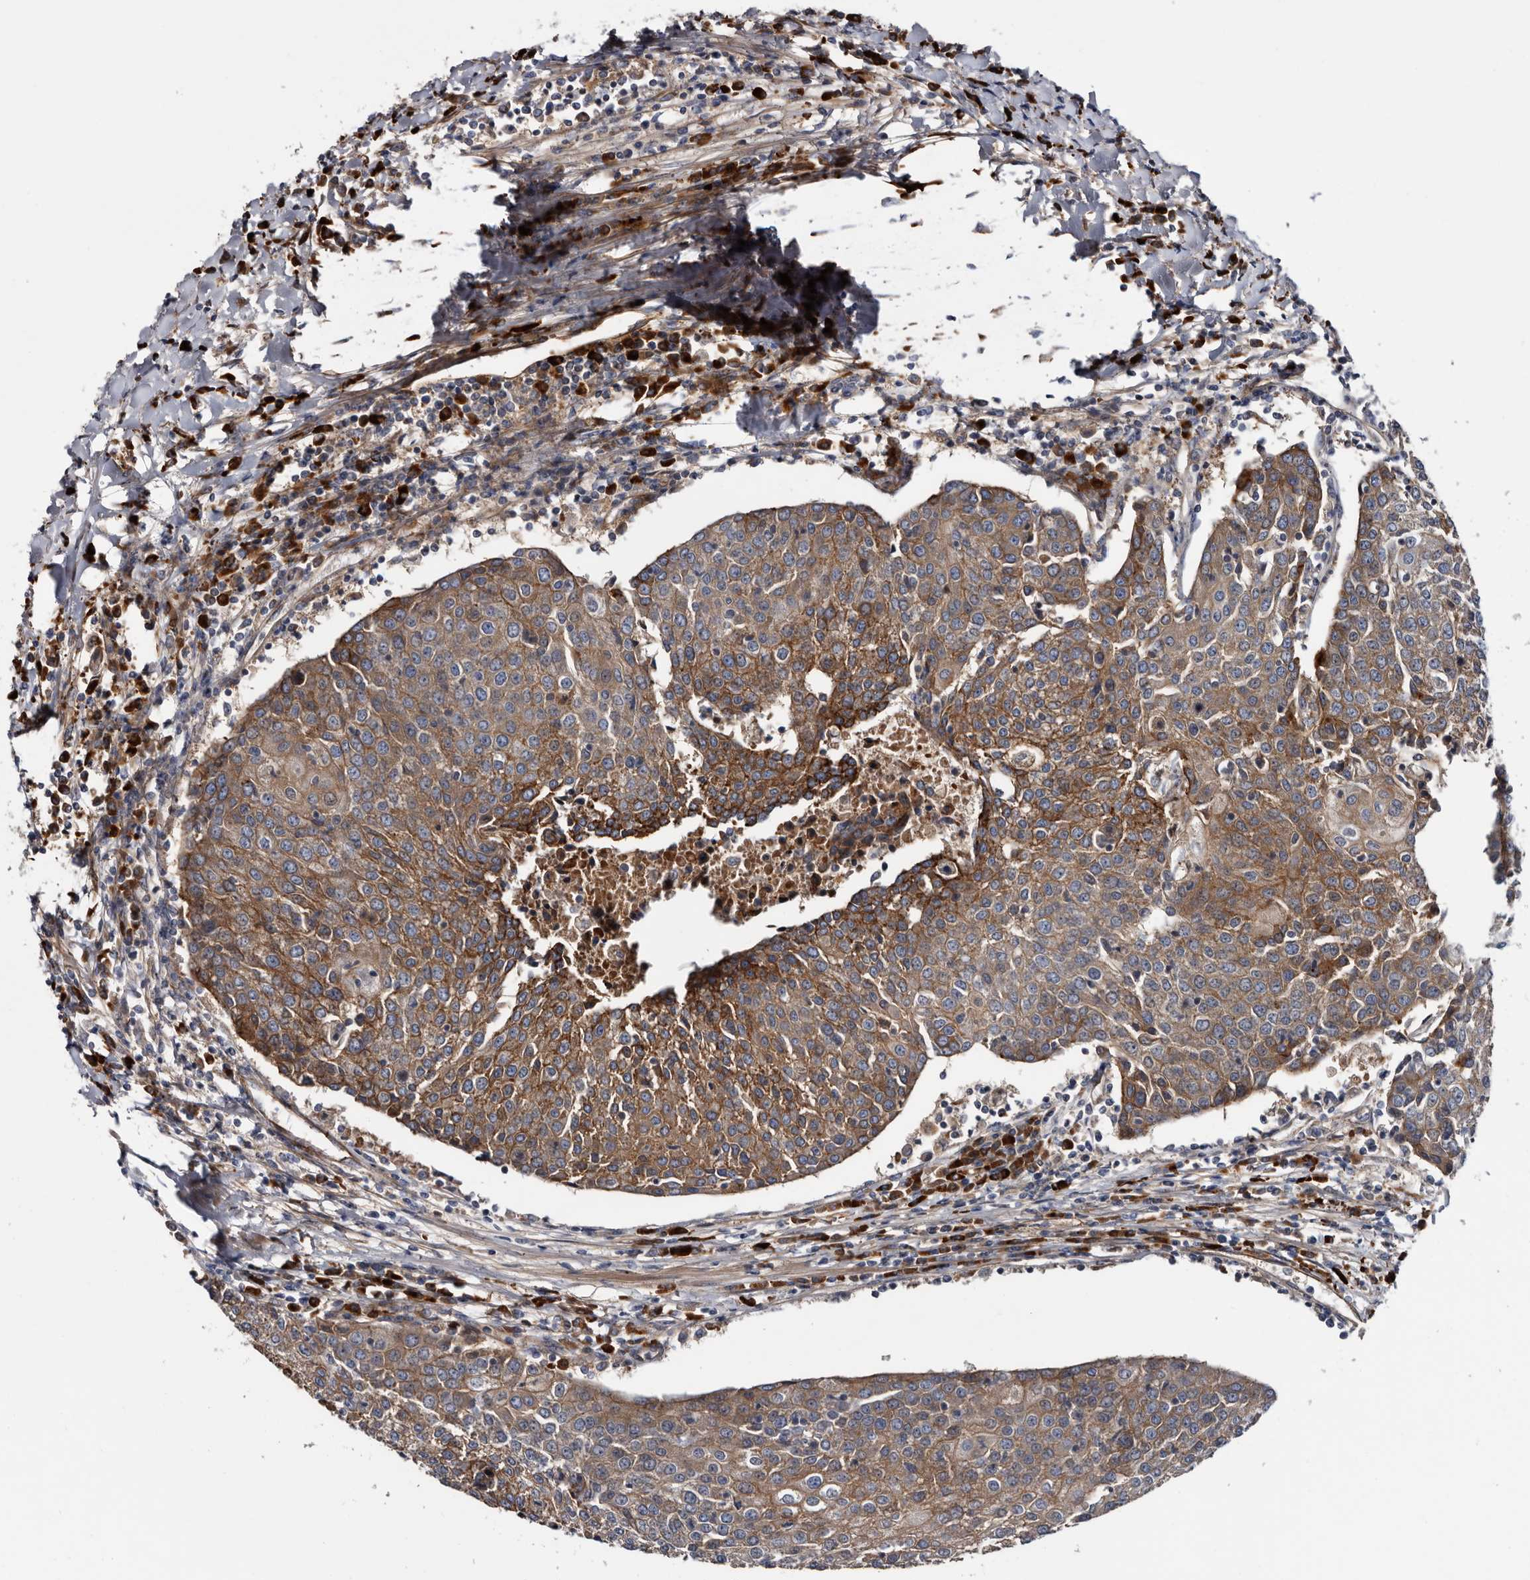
{"staining": {"intensity": "moderate", "quantity": ">75%", "location": "cytoplasmic/membranous"}, "tissue": "urothelial cancer", "cell_type": "Tumor cells", "image_type": "cancer", "snomed": [{"axis": "morphology", "description": "Urothelial carcinoma, High grade"}, {"axis": "topography", "description": "Urinary bladder"}], "caption": "Tumor cells show medium levels of moderate cytoplasmic/membranous positivity in approximately >75% of cells in human urothelial cancer. (DAB IHC with brightfield microscopy, high magnification).", "gene": "TSPAN17", "patient": {"sex": "female", "age": 85}}